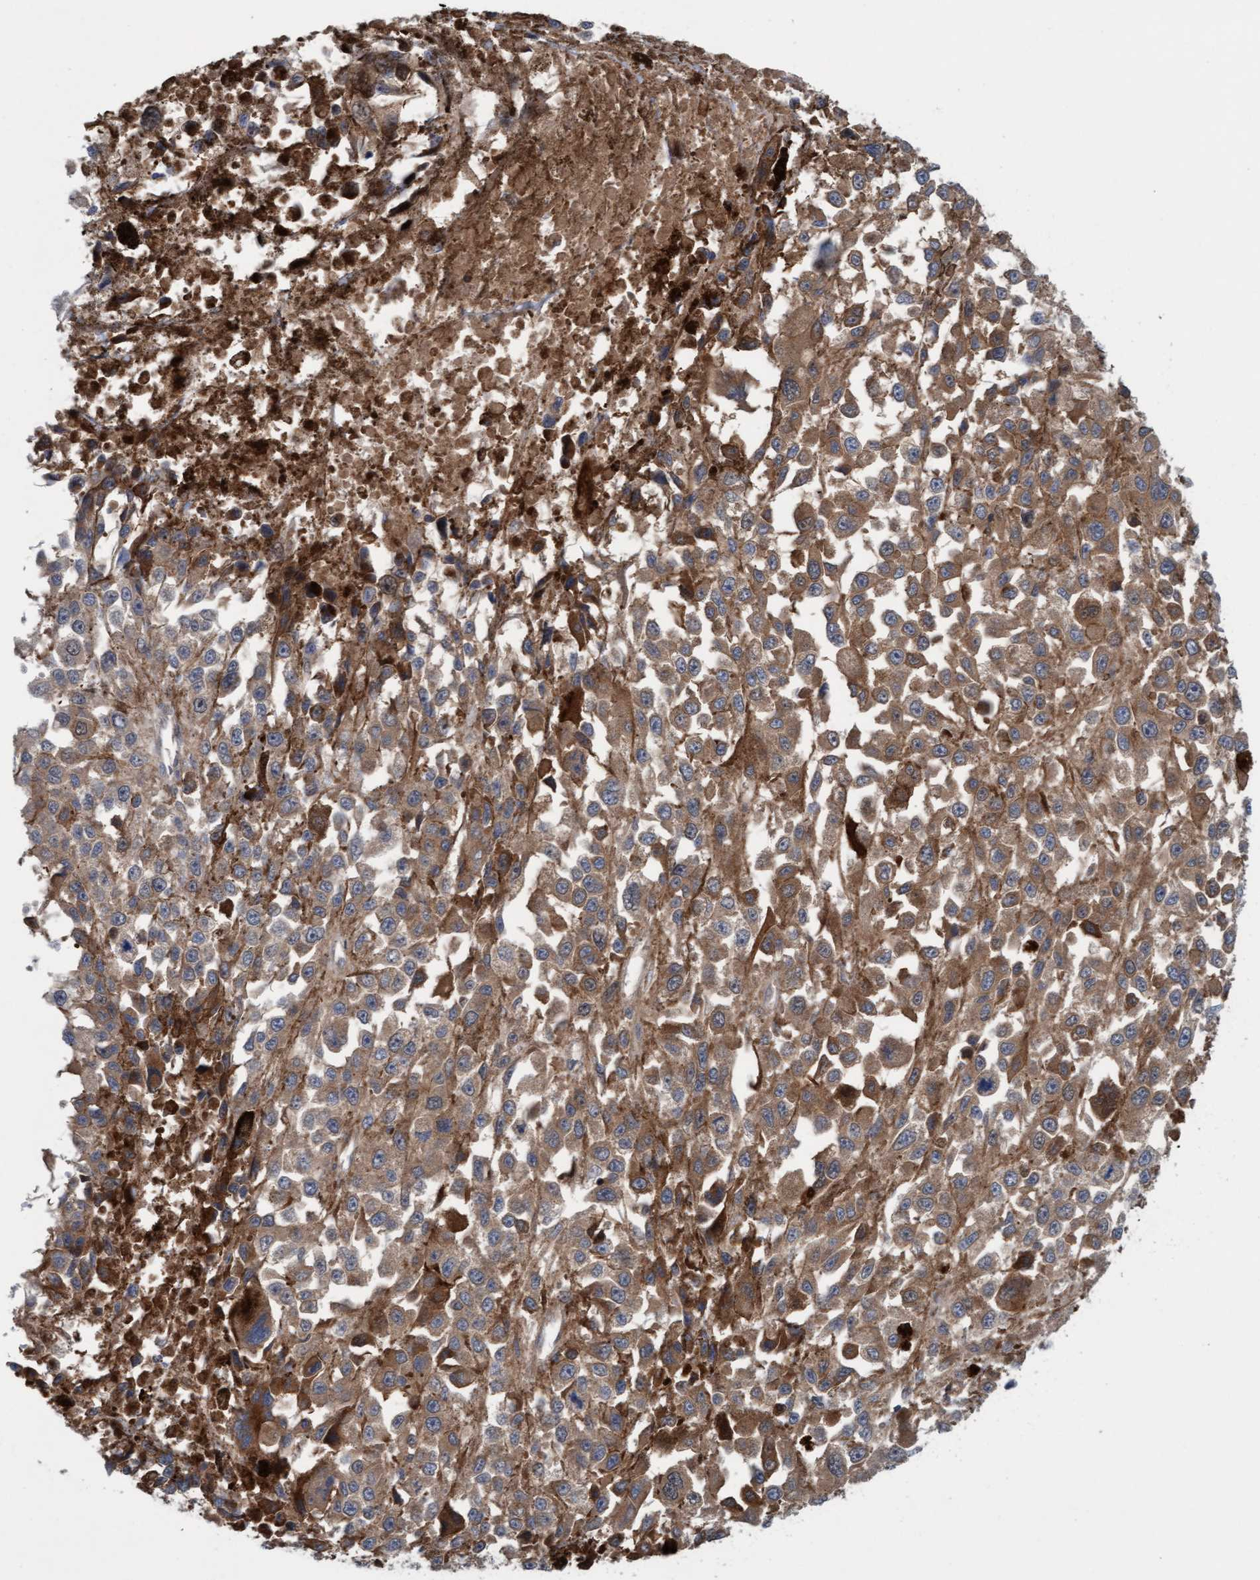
{"staining": {"intensity": "moderate", "quantity": ">75%", "location": "cytoplasmic/membranous"}, "tissue": "melanoma", "cell_type": "Tumor cells", "image_type": "cancer", "snomed": [{"axis": "morphology", "description": "Malignant melanoma, Metastatic site"}, {"axis": "topography", "description": "Lymph node"}], "caption": "Human melanoma stained with a protein marker exhibits moderate staining in tumor cells.", "gene": "KLHL25", "patient": {"sex": "male", "age": 59}}